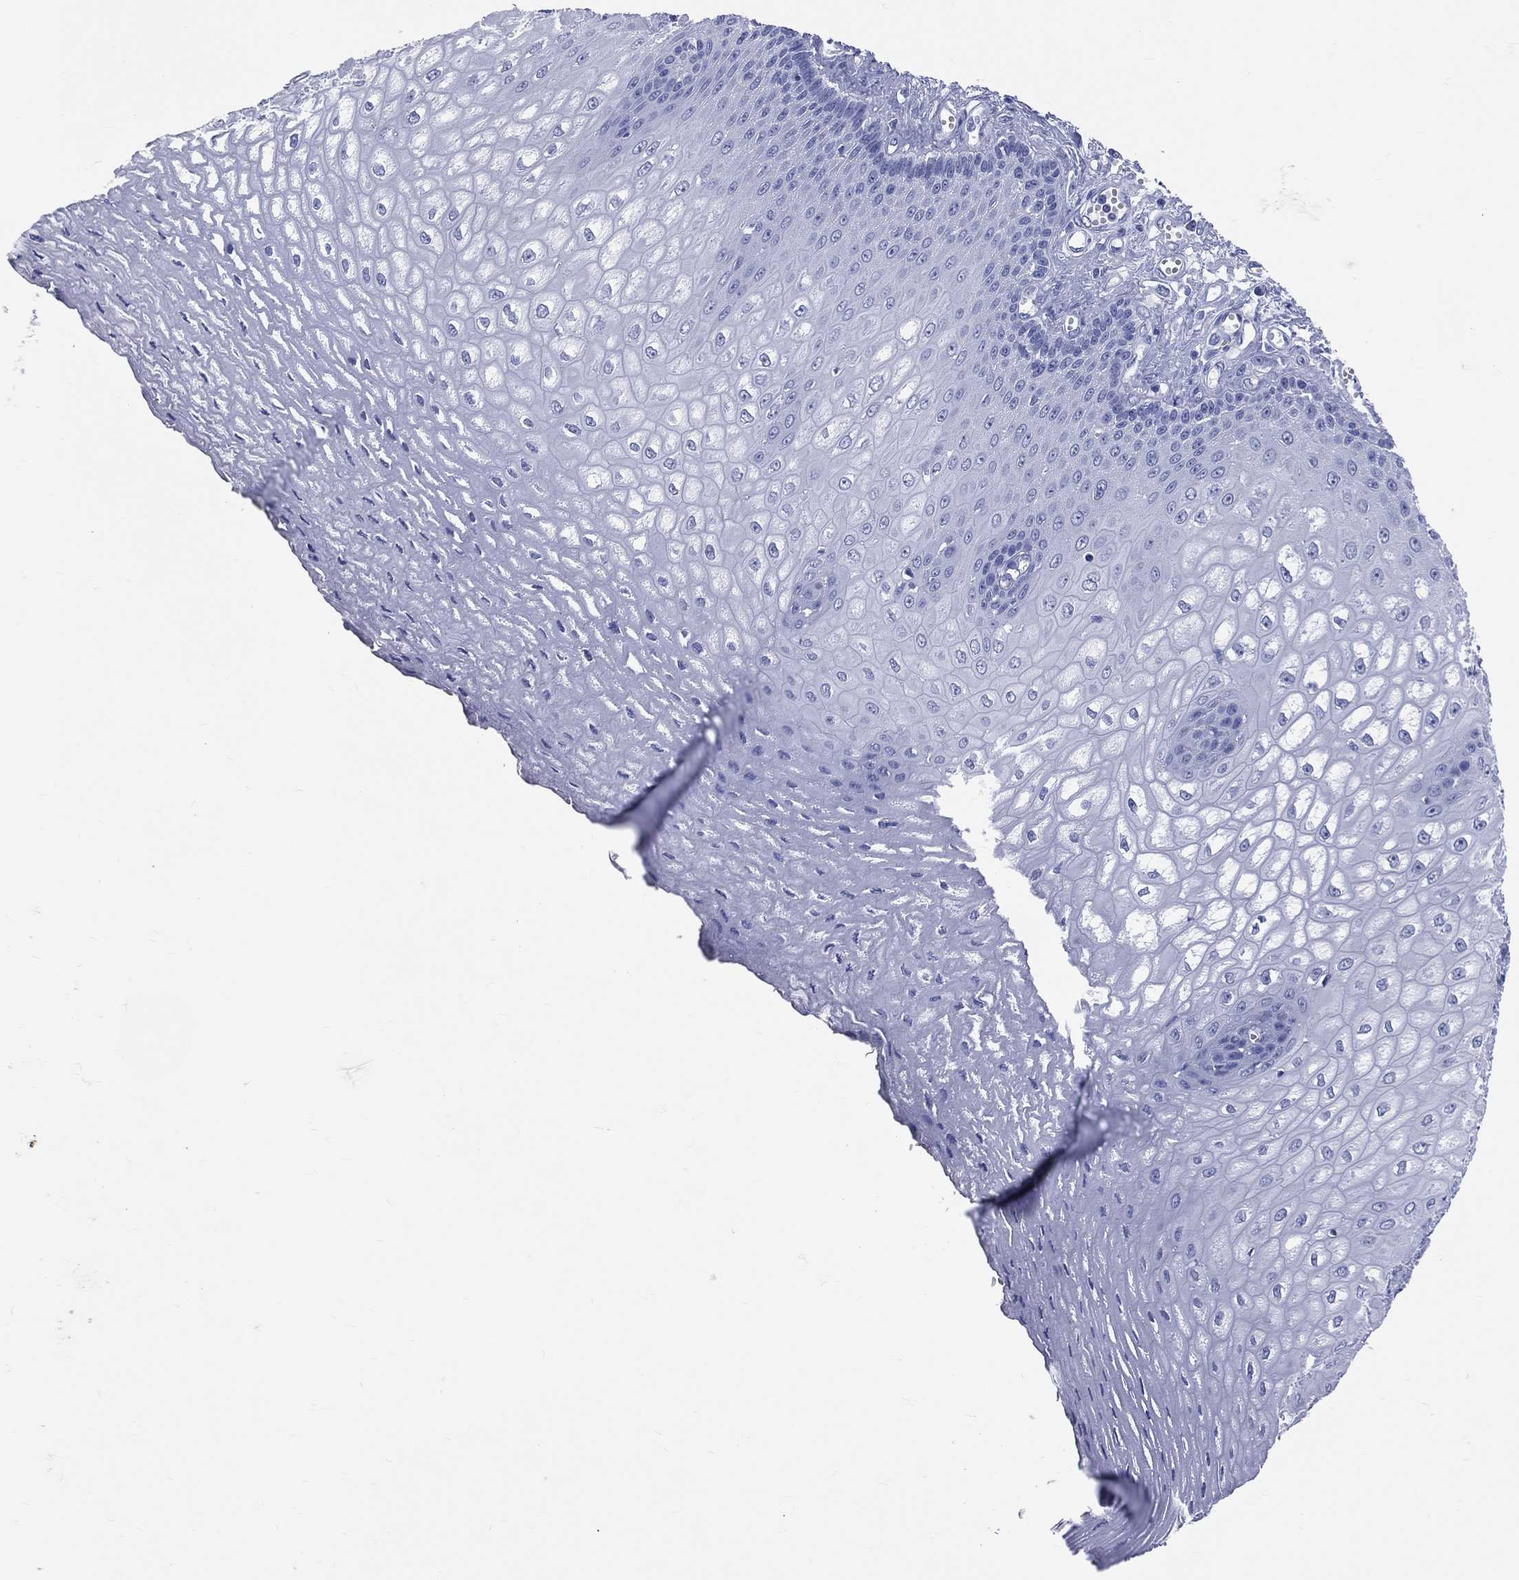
{"staining": {"intensity": "negative", "quantity": "none", "location": "none"}, "tissue": "esophagus", "cell_type": "Squamous epithelial cells", "image_type": "normal", "snomed": [{"axis": "morphology", "description": "Normal tissue, NOS"}, {"axis": "topography", "description": "Esophagus"}], "caption": "Photomicrograph shows no significant protein expression in squamous epithelial cells of normal esophagus.", "gene": "CYLC1", "patient": {"sex": "male", "age": 58}}